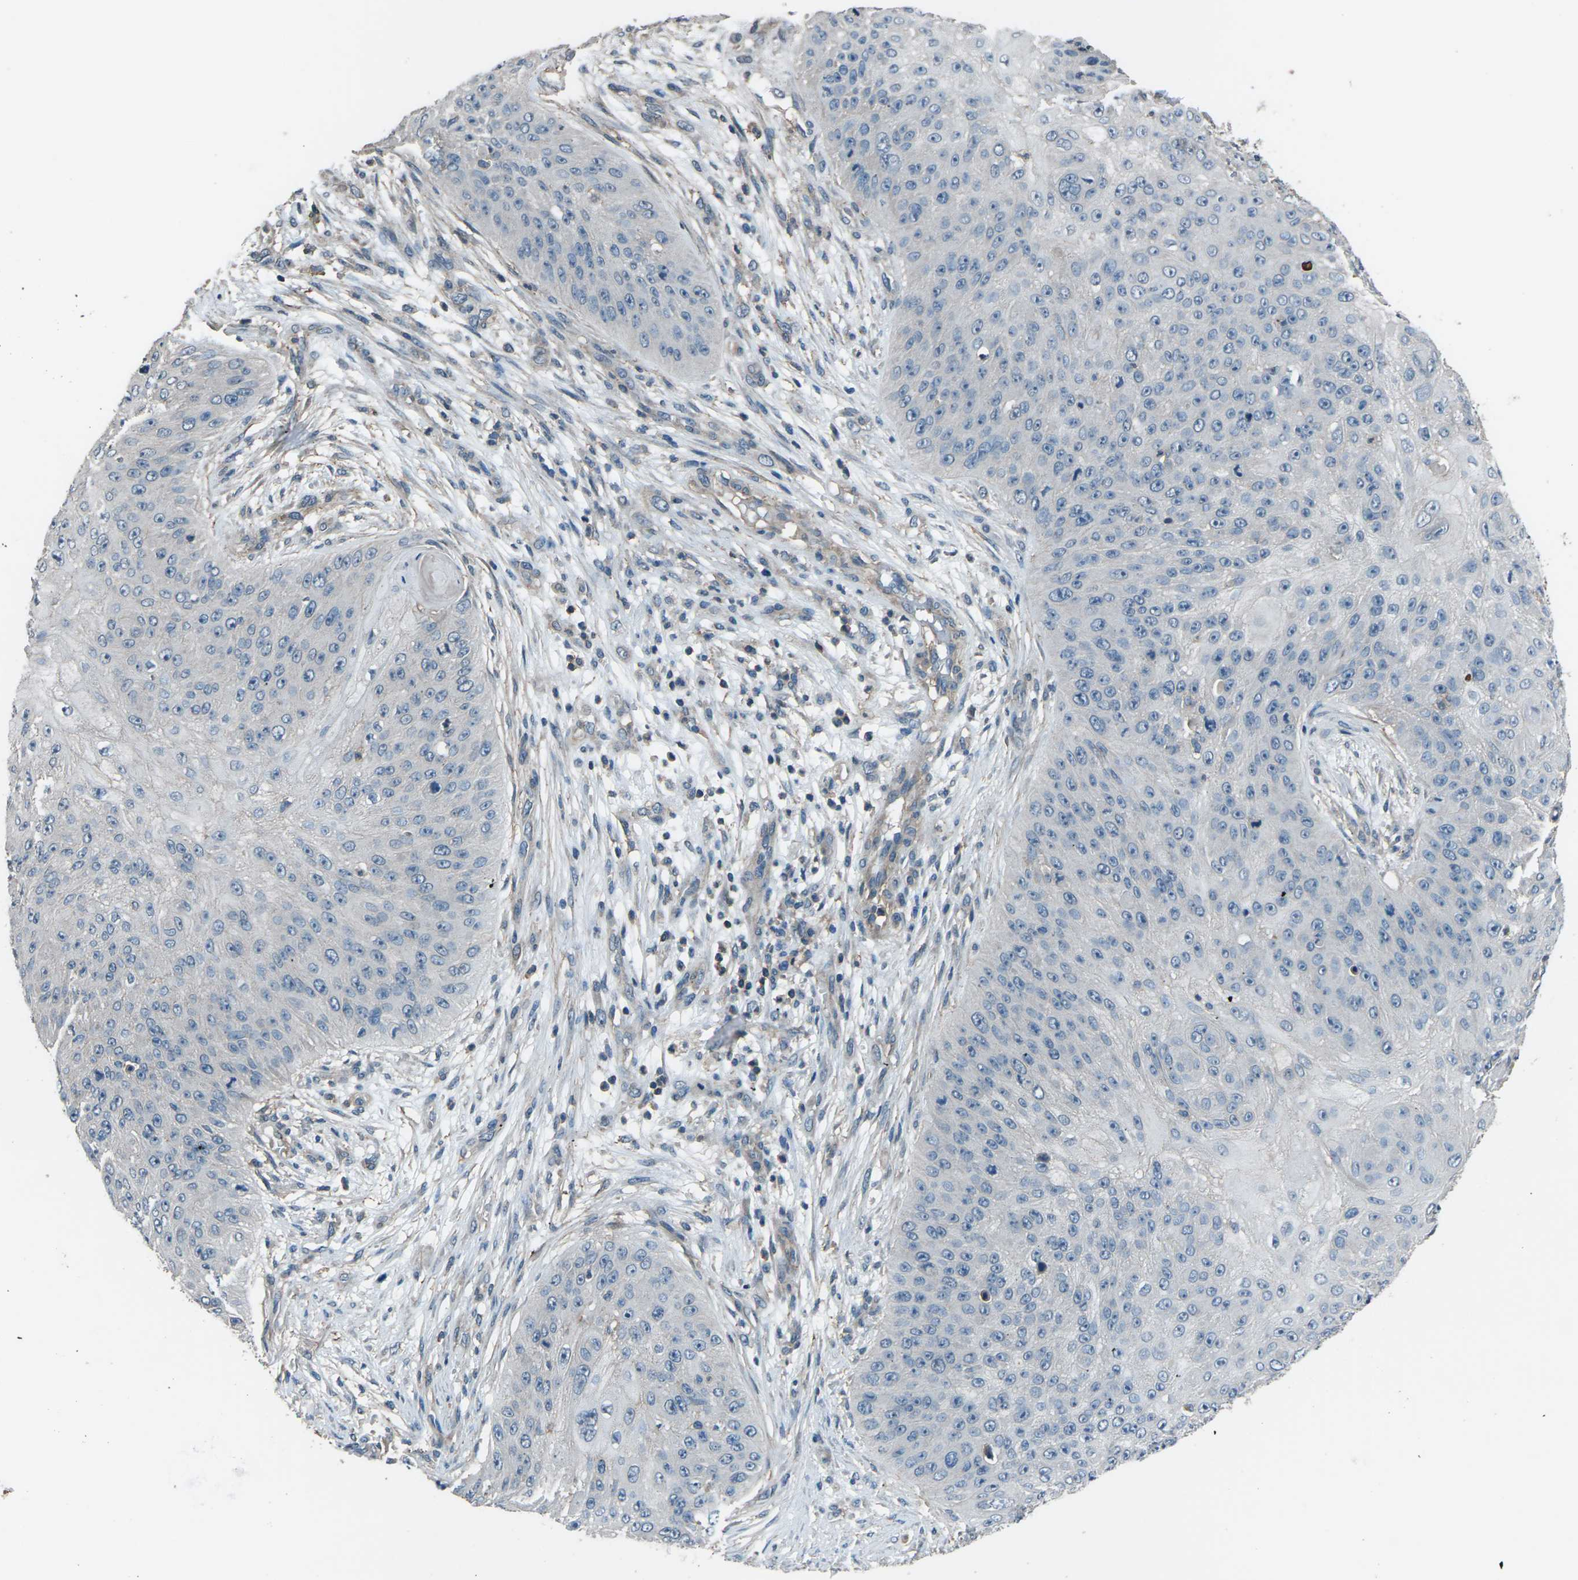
{"staining": {"intensity": "negative", "quantity": "none", "location": "none"}, "tissue": "skin cancer", "cell_type": "Tumor cells", "image_type": "cancer", "snomed": [{"axis": "morphology", "description": "Squamous cell carcinoma, NOS"}, {"axis": "topography", "description": "Skin"}], "caption": "A histopathology image of human skin squamous cell carcinoma is negative for staining in tumor cells.", "gene": "CMTM4", "patient": {"sex": "female", "age": 80}}